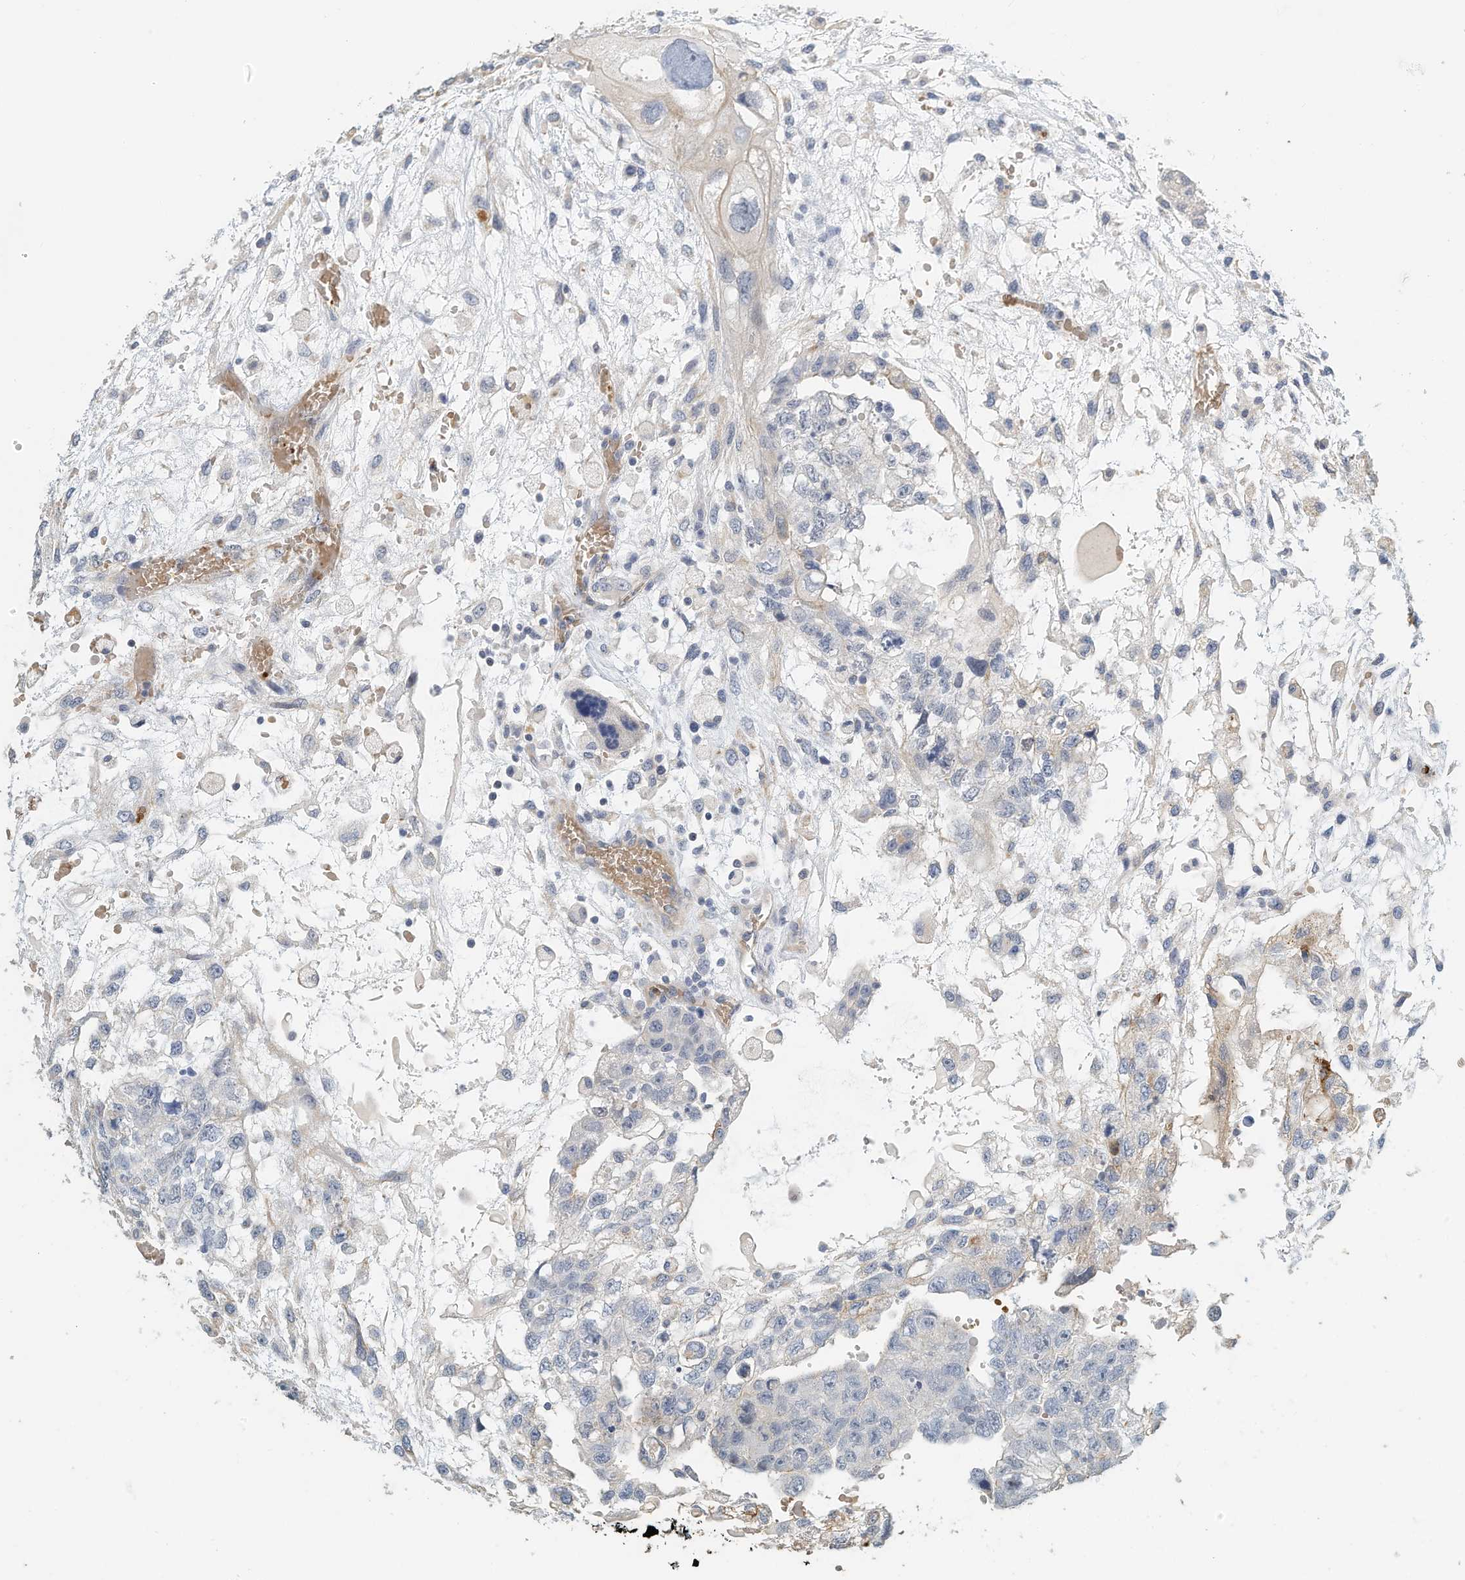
{"staining": {"intensity": "negative", "quantity": "none", "location": "none"}, "tissue": "testis cancer", "cell_type": "Tumor cells", "image_type": "cancer", "snomed": [{"axis": "morphology", "description": "Carcinoma, Embryonal, NOS"}, {"axis": "topography", "description": "Testis"}], "caption": "Immunohistochemistry of human embryonal carcinoma (testis) shows no staining in tumor cells.", "gene": "RCAN3", "patient": {"sex": "male", "age": 36}}